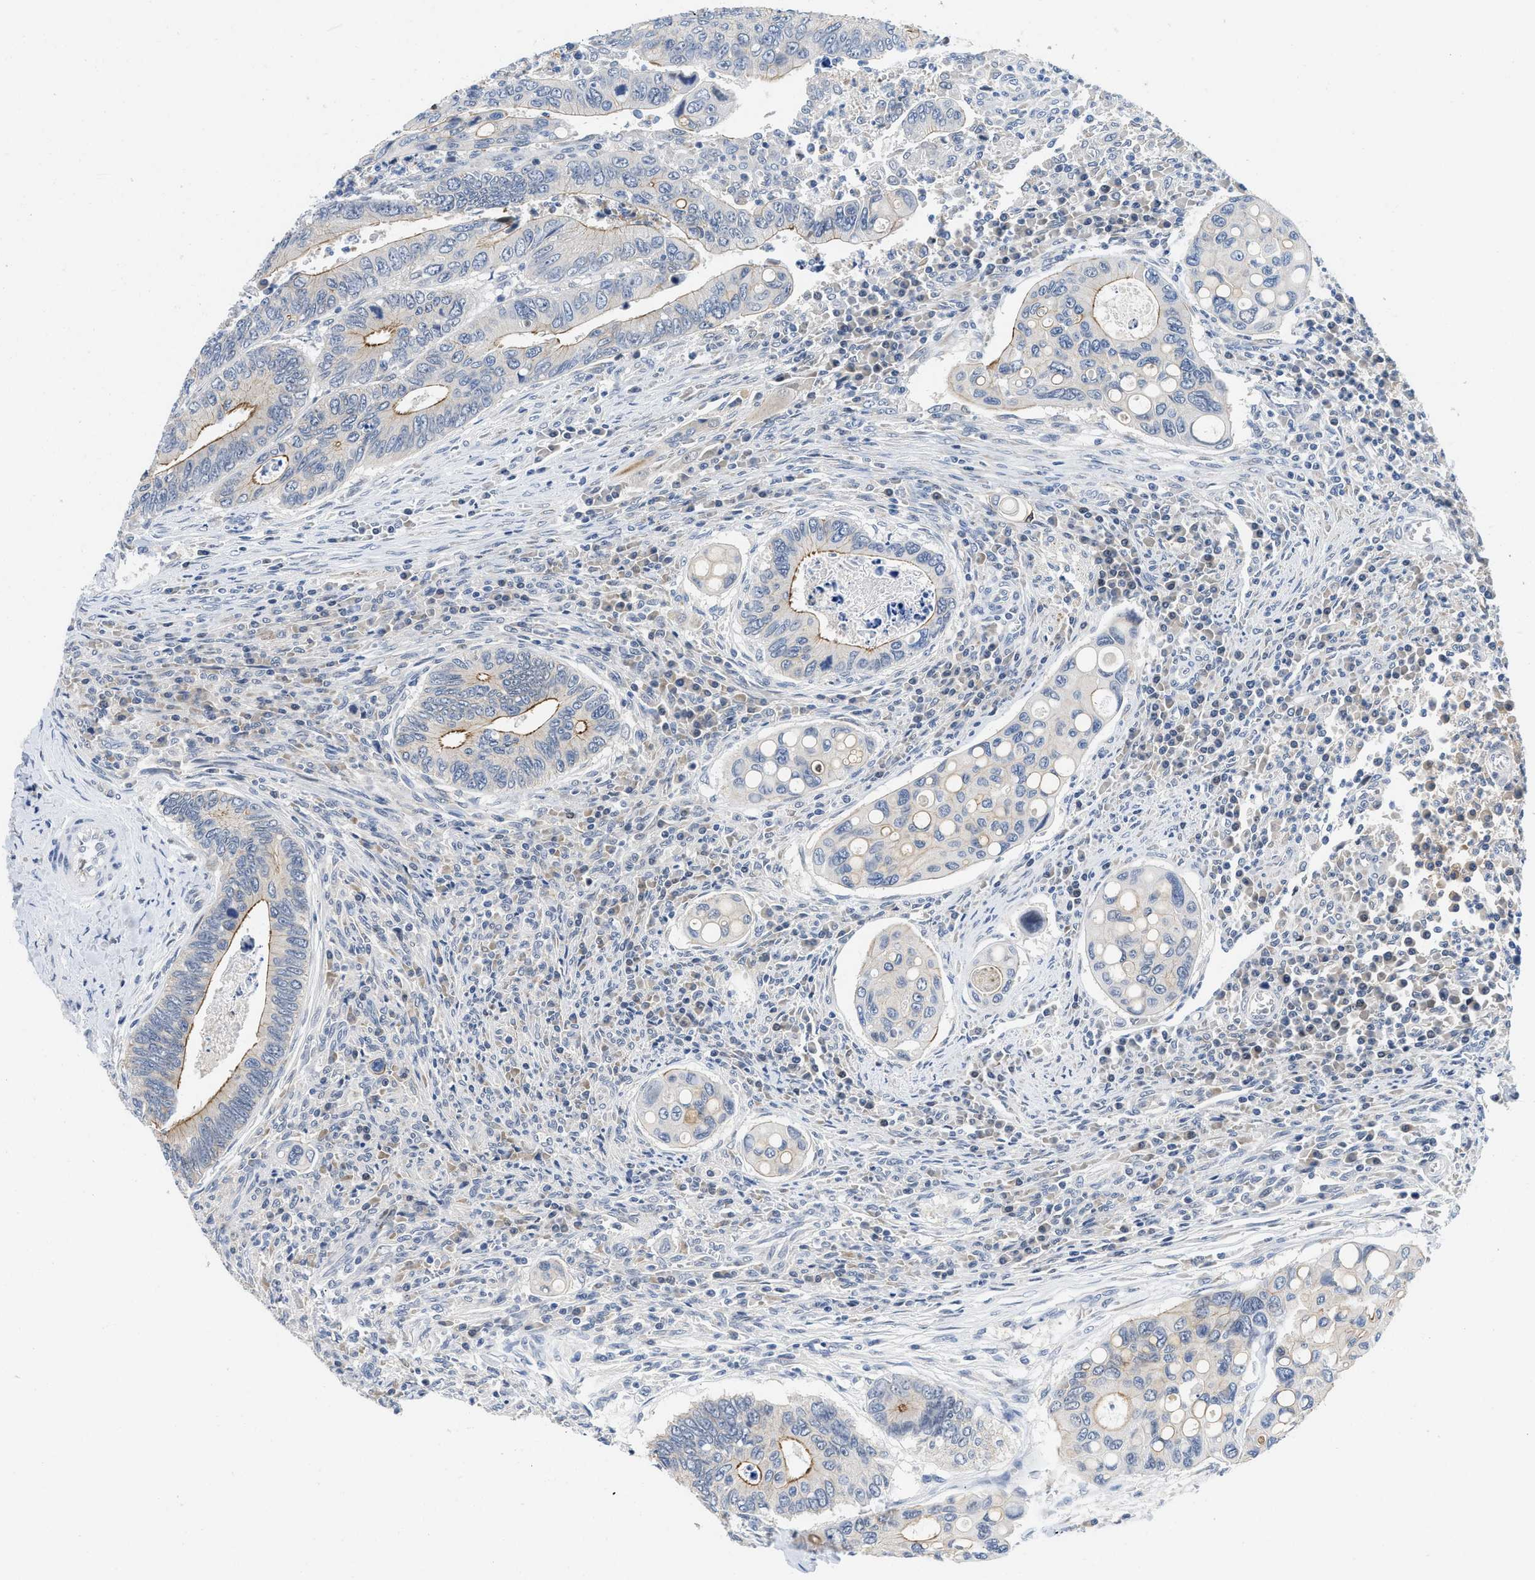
{"staining": {"intensity": "moderate", "quantity": "<25%", "location": "cytoplasmic/membranous"}, "tissue": "colorectal cancer", "cell_type": "Tumor cells", "image_type": "cancer", "snomed": [{"axis": "morphology", "description": "Inflammation, NOS"}, {"axis": "morphology", "description": "Adenocarcinoma, NOS"}, {"axis": "topography", "description": "Colon"}], "caption": "Approximately <25% of tumor cells in human colorectal adenocarcinoma display moderate cytoplasmic/membranous protein expression as visualized by brown immunohistochemical staining.", "gene": "IKBKE", "patient": {"sex": "male", "age": 72}}